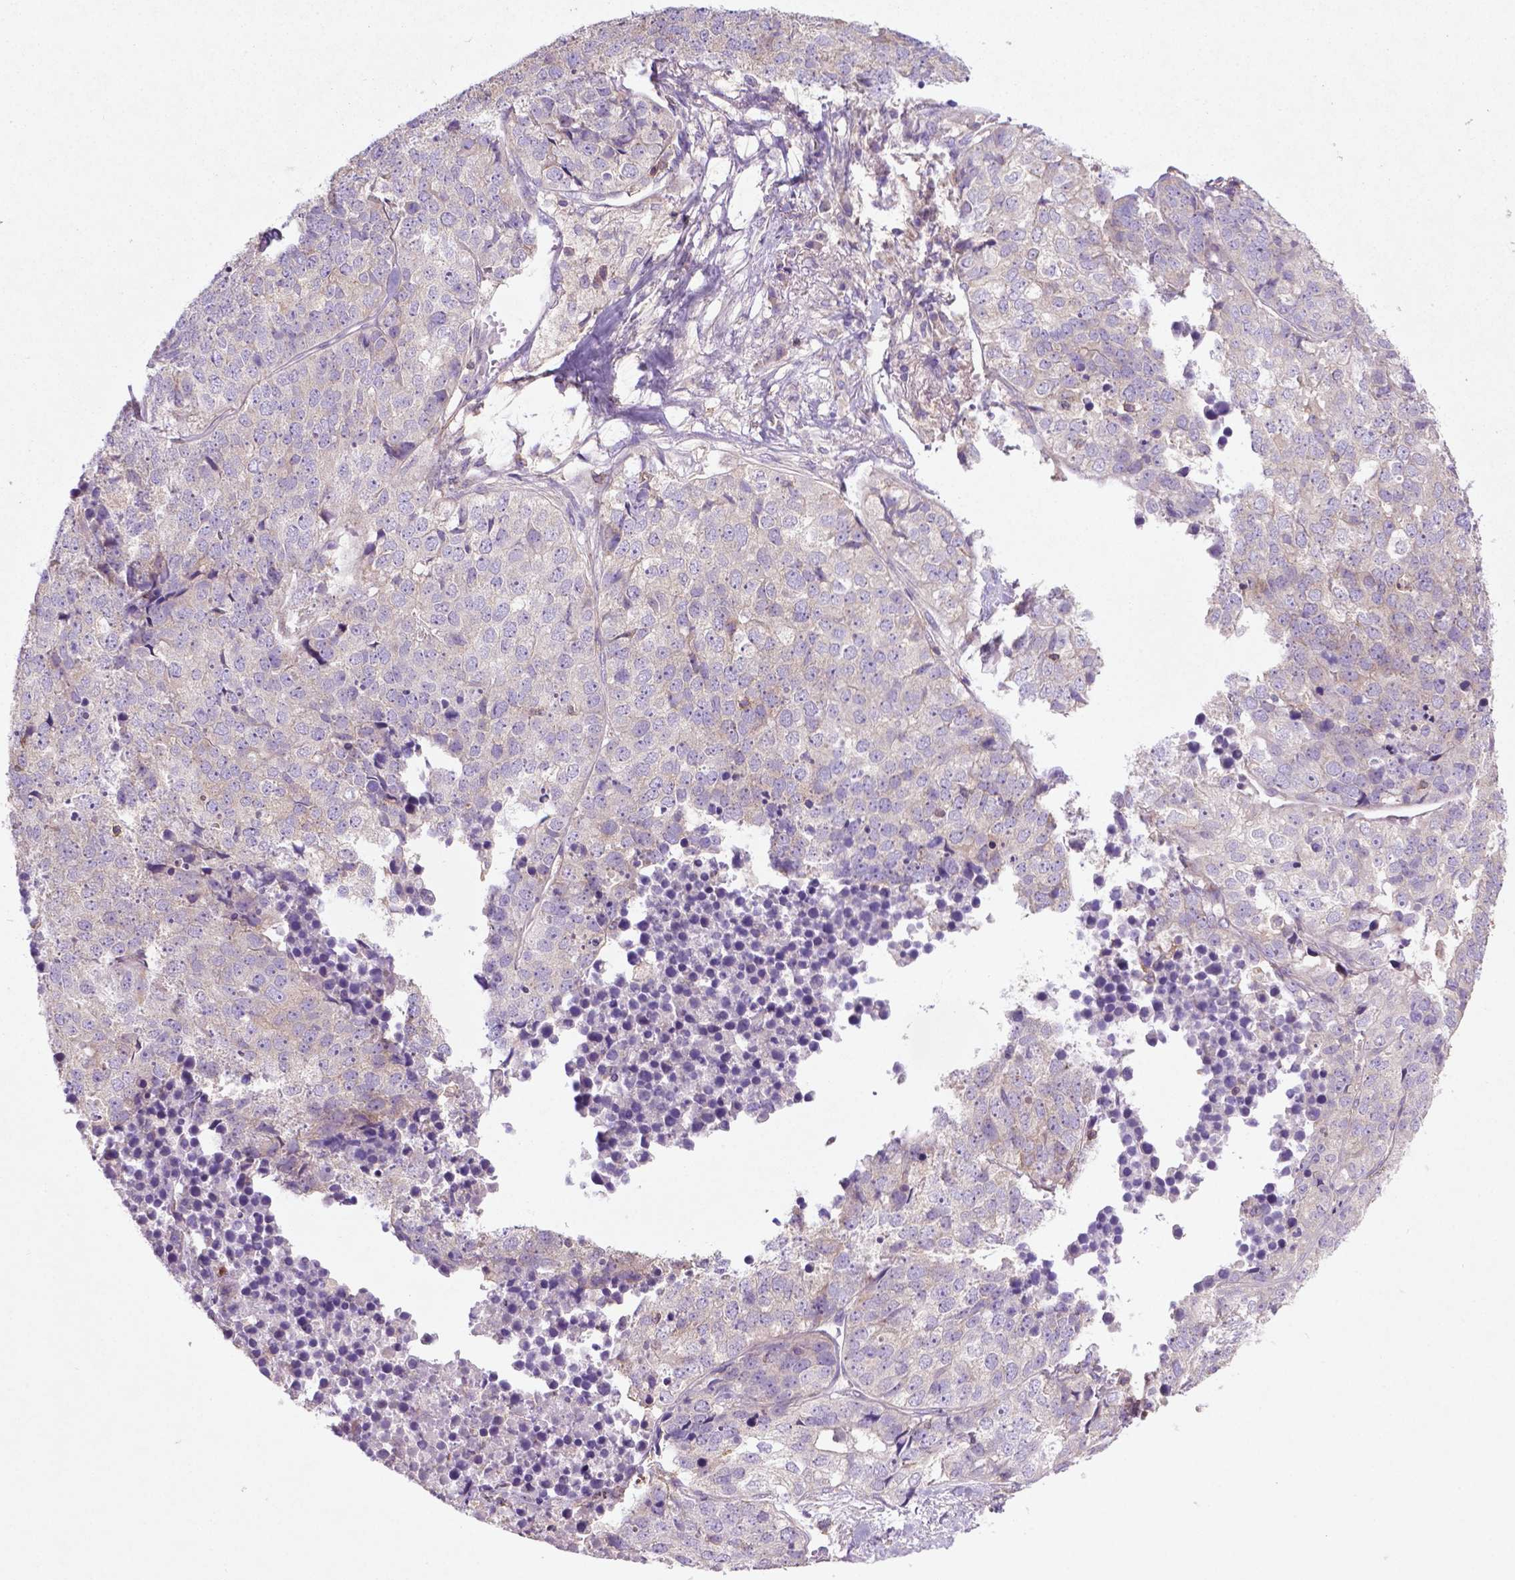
{"staining": {"intensity": "negative", "quantity": "none", "location": "none"}, "tissue": "stomach cancer", "cell_type": "Tumor cells", "image_type": "cancer", "snomed": [{"axis": "morphology", "description": "Adenocarcinoma, NOS"}, {"axis": "topography", "description": "Stomach"}], "caption": "Tumor cells show no significant protein expression in stomach cancer (adenocarcinoma).", "gene": "BMP4", "patient": {"sex": "male", "age": 69}}